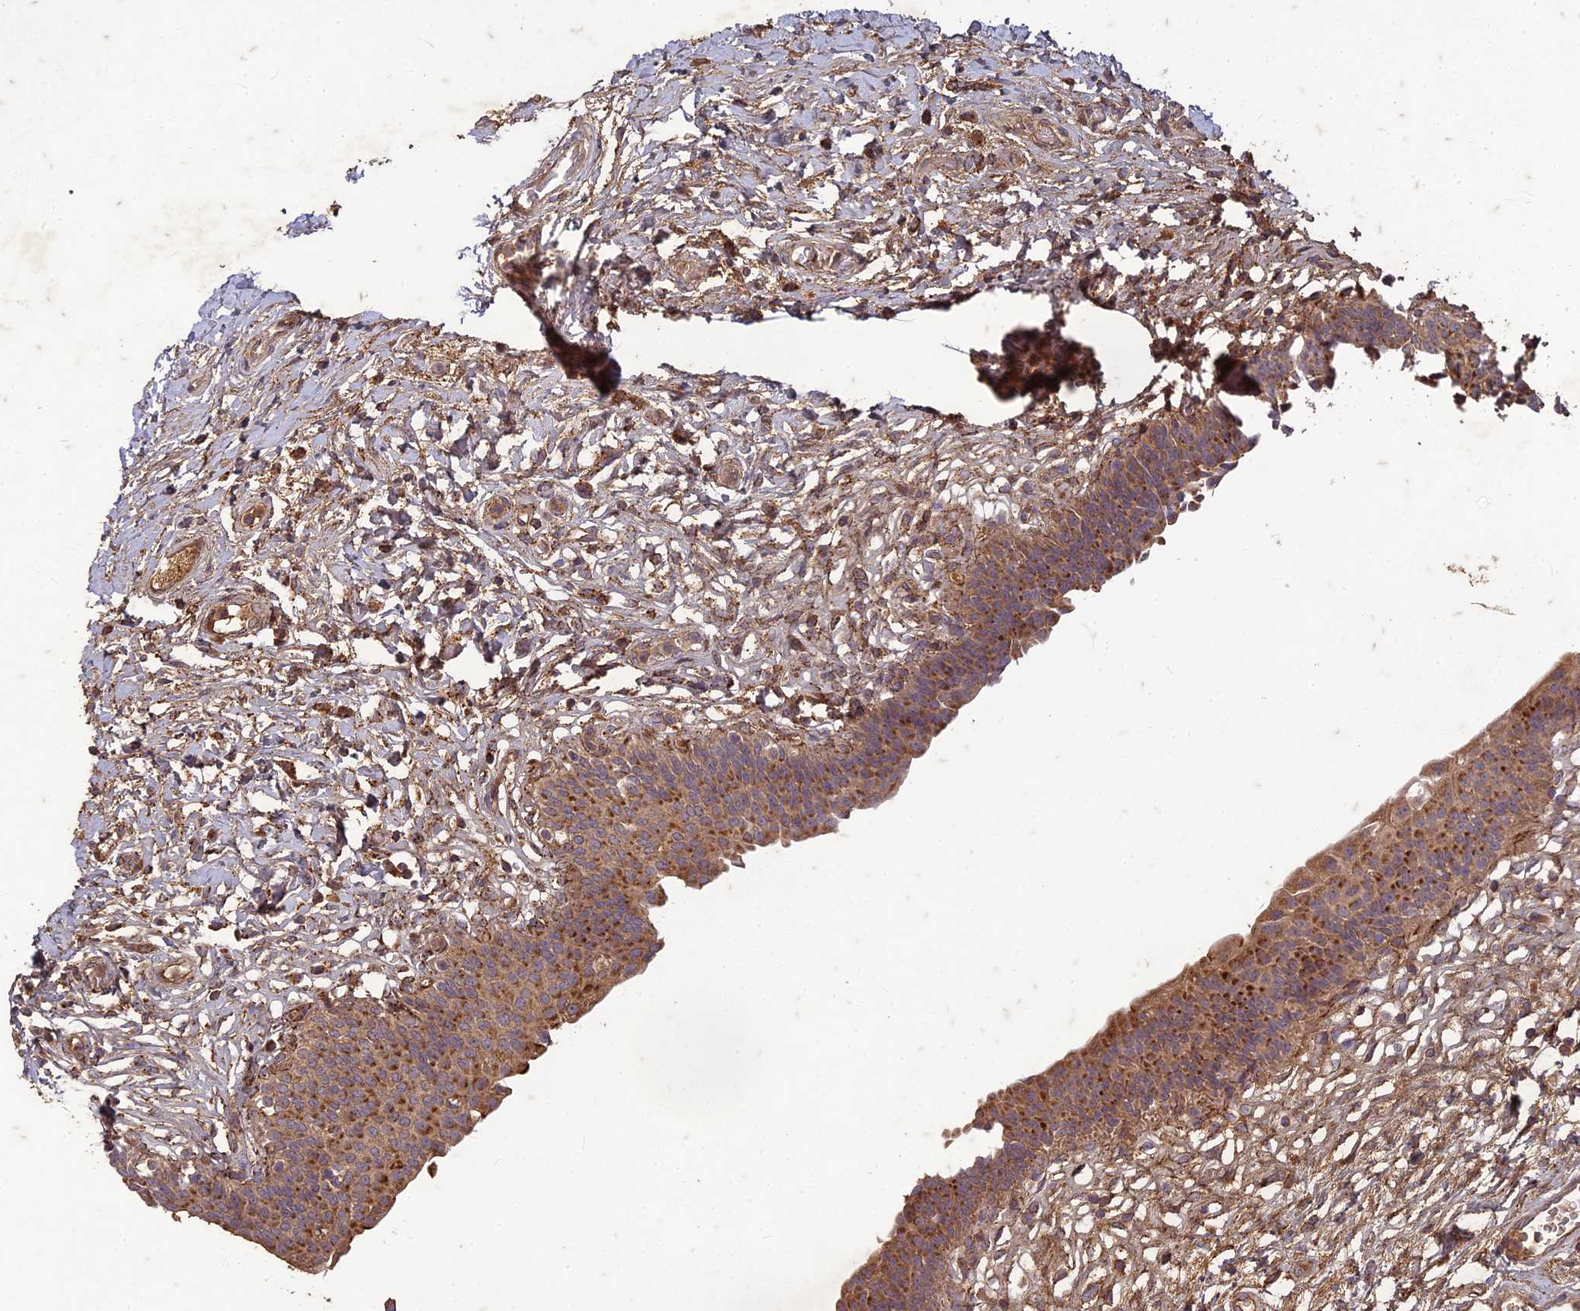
{"staining": {"intensity": "moderate", "quantity": ">75%", "location": "cytoplasmic/membranous"}, "tissue": "urinary bladder", "cell_type": "Urothelial cells", "image_type": "normal", "snomed": [{"axis": "morphology", "description": "Normal tissue, NOS"}, {"axis": "topography", "description": "Urinary bladder"}], "caption": "Protein analysis of unremarkable urinary bladder shows moderate cytoplasmic/membranous expression in approximately >75% of urothelial cells.", "gene": "TCF25", "patient": {"sex": "male", "age": 83}}